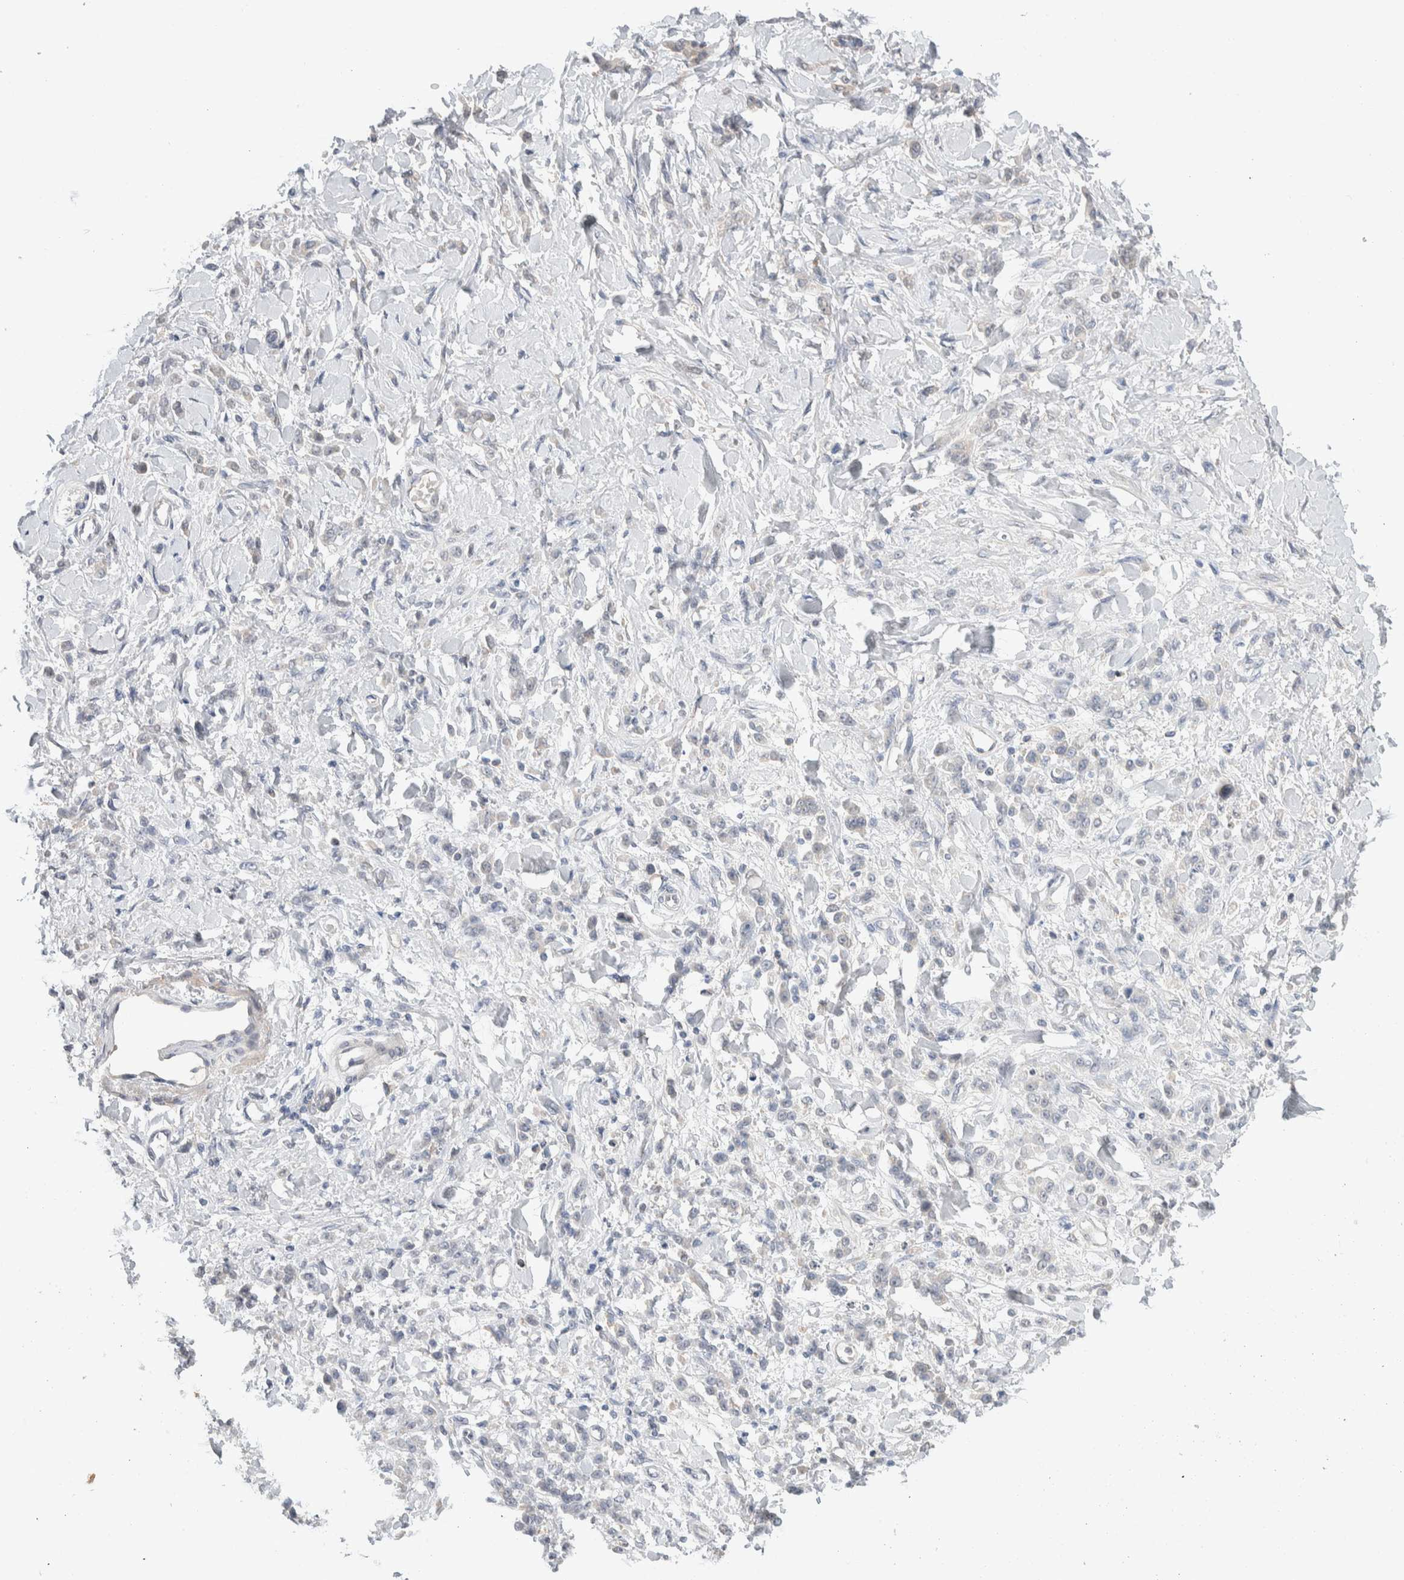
{"staining": {"intensity": "negative", "quantity": "none", "location": "none"}, "tissue": "stomach cancer", "cell_type": "Tumor cells", "image_type": "cancer", "snomed": [{"axis": "morphology", "description": "Normal tissue, NOS"}, {"axis": "morphology", "description": "Adenocarcinoma, NOS"}, {"axis": "topography", "description": "Stomach"}], "caption": "Tumor cells show no significant protein positivity in stomach cancer (adenocarcinoma).", "gene": "RUSF1", "patient": {"sex": "male", "age": 82}}